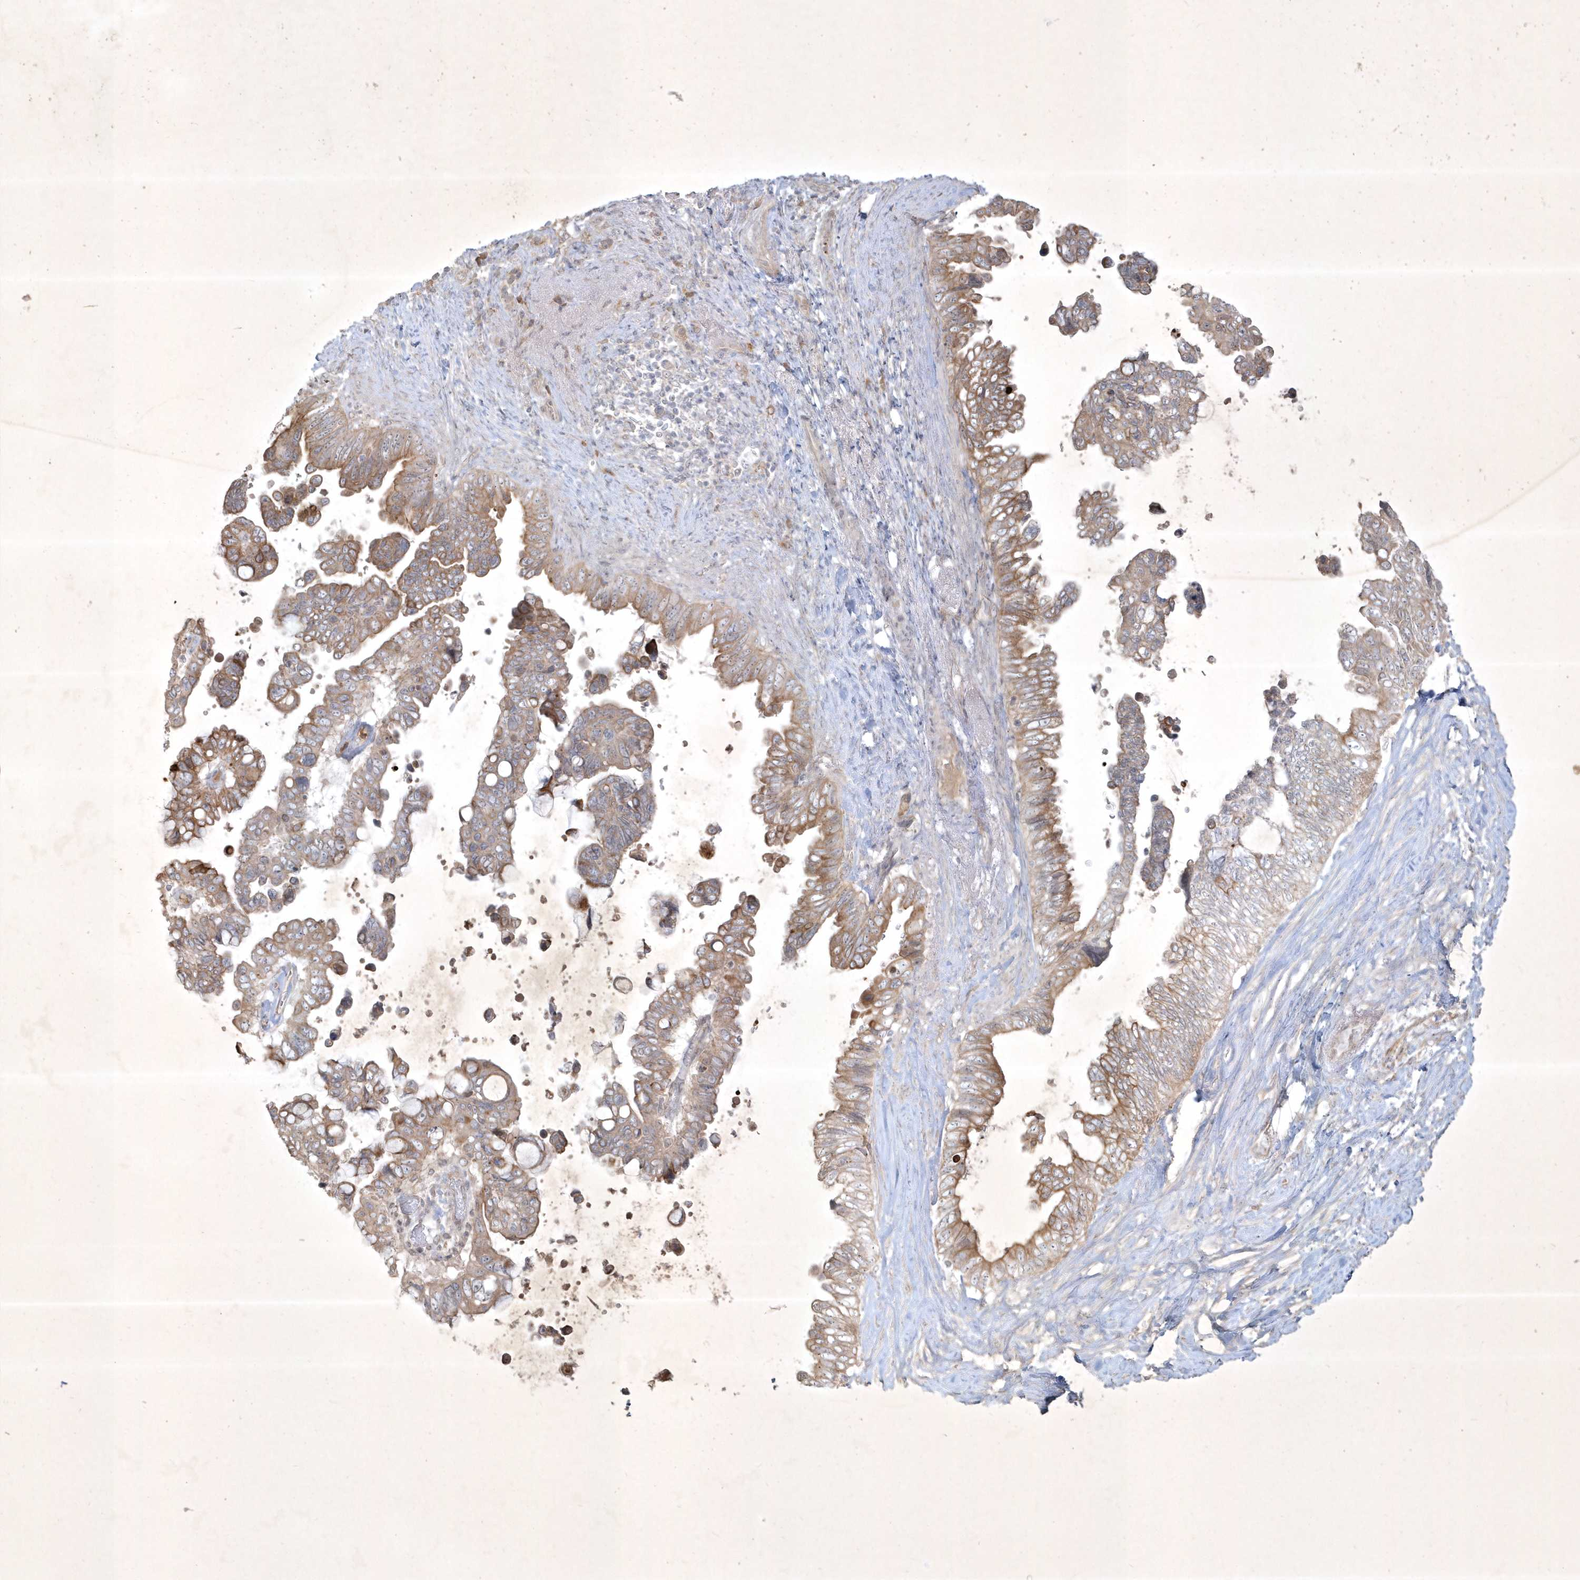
{"staining": {"intensity": "moderate", "quantity": ">75%", "location": "cytoplasmic/membranous"}, "tissue": "pancreatic cancer", "cell_type": "Tumor cells", "image_type": "cancer", "snomed": [{"axis": "morphology", "description": "Adenocarcinoma, NOS"}, {"axis": "topography", "description": "Pancreas"}], "caption": "Immunohistochemistry (IHC) of human adenocarcinoma (pancreatic) reveals medium levels of moderate cytoplasmic/membranous staining in about >75% of tumor cells.", "gene": "BOD1", "patient": {"sex": "female", "age": 72}}